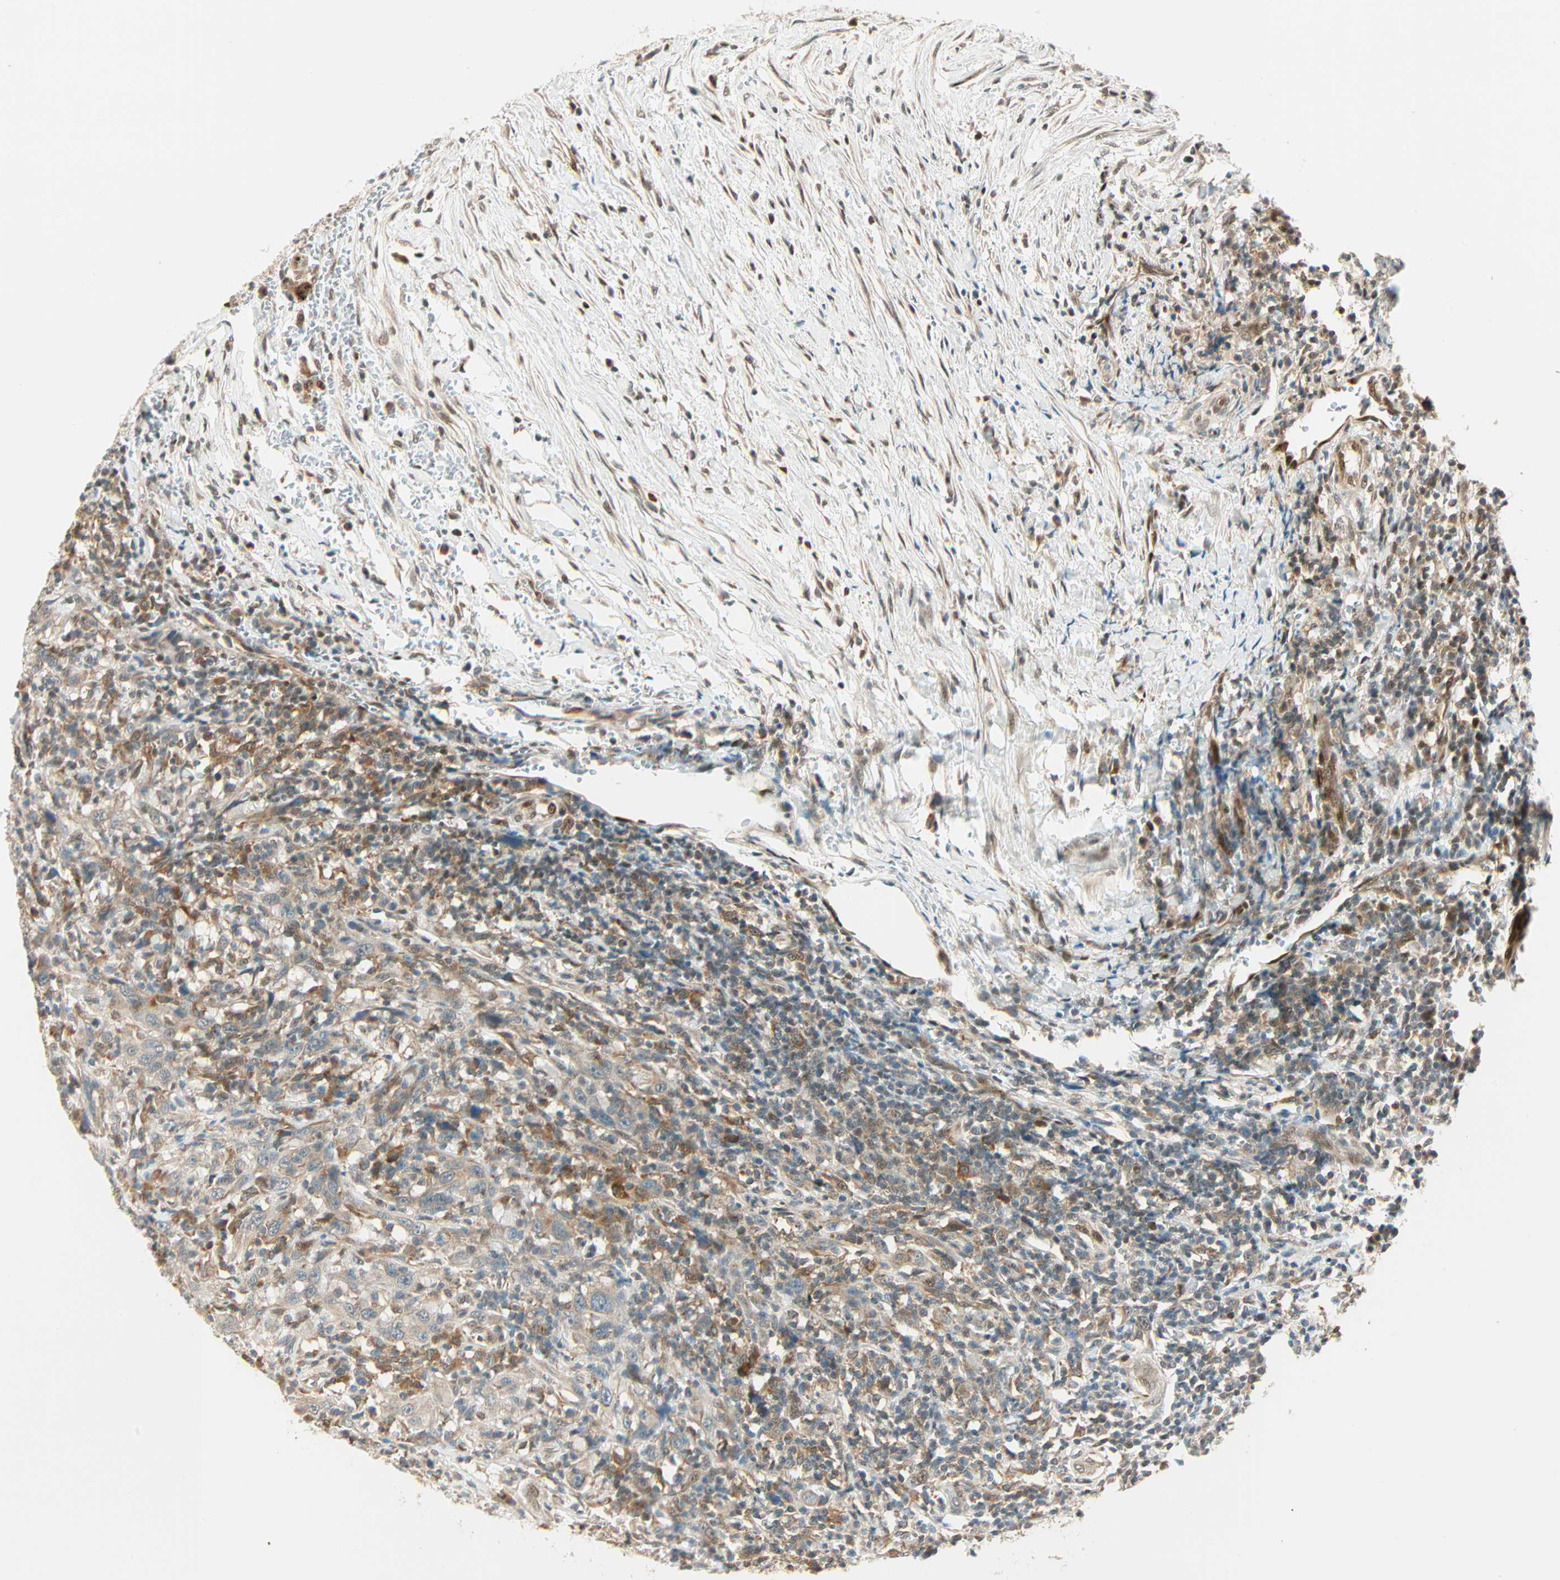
{"staining": {"intensity": "strong", "quantity": ">75%", "location": "cytoplasmic/membranous,nuclear"}, "tissue": "urothelial cancer", "cell_type": "Tumor cells", "image_type": "cancer", "snomed": [{"axis": "morphology", "description": "Urothelial carcinoma, High grade"}, {"axis": "topography", "description": "Urinary bladder"}], "caption": "A high-resolution histopathology image shows IHC staining of urothelial carcinoma (high-grade), which displays strong cytoplasmic/membranous and nuclear staining in approximately >75% of tumor cells.", "gene": "PNPLA6", "patient": {"sex": "male", "age": 61}}